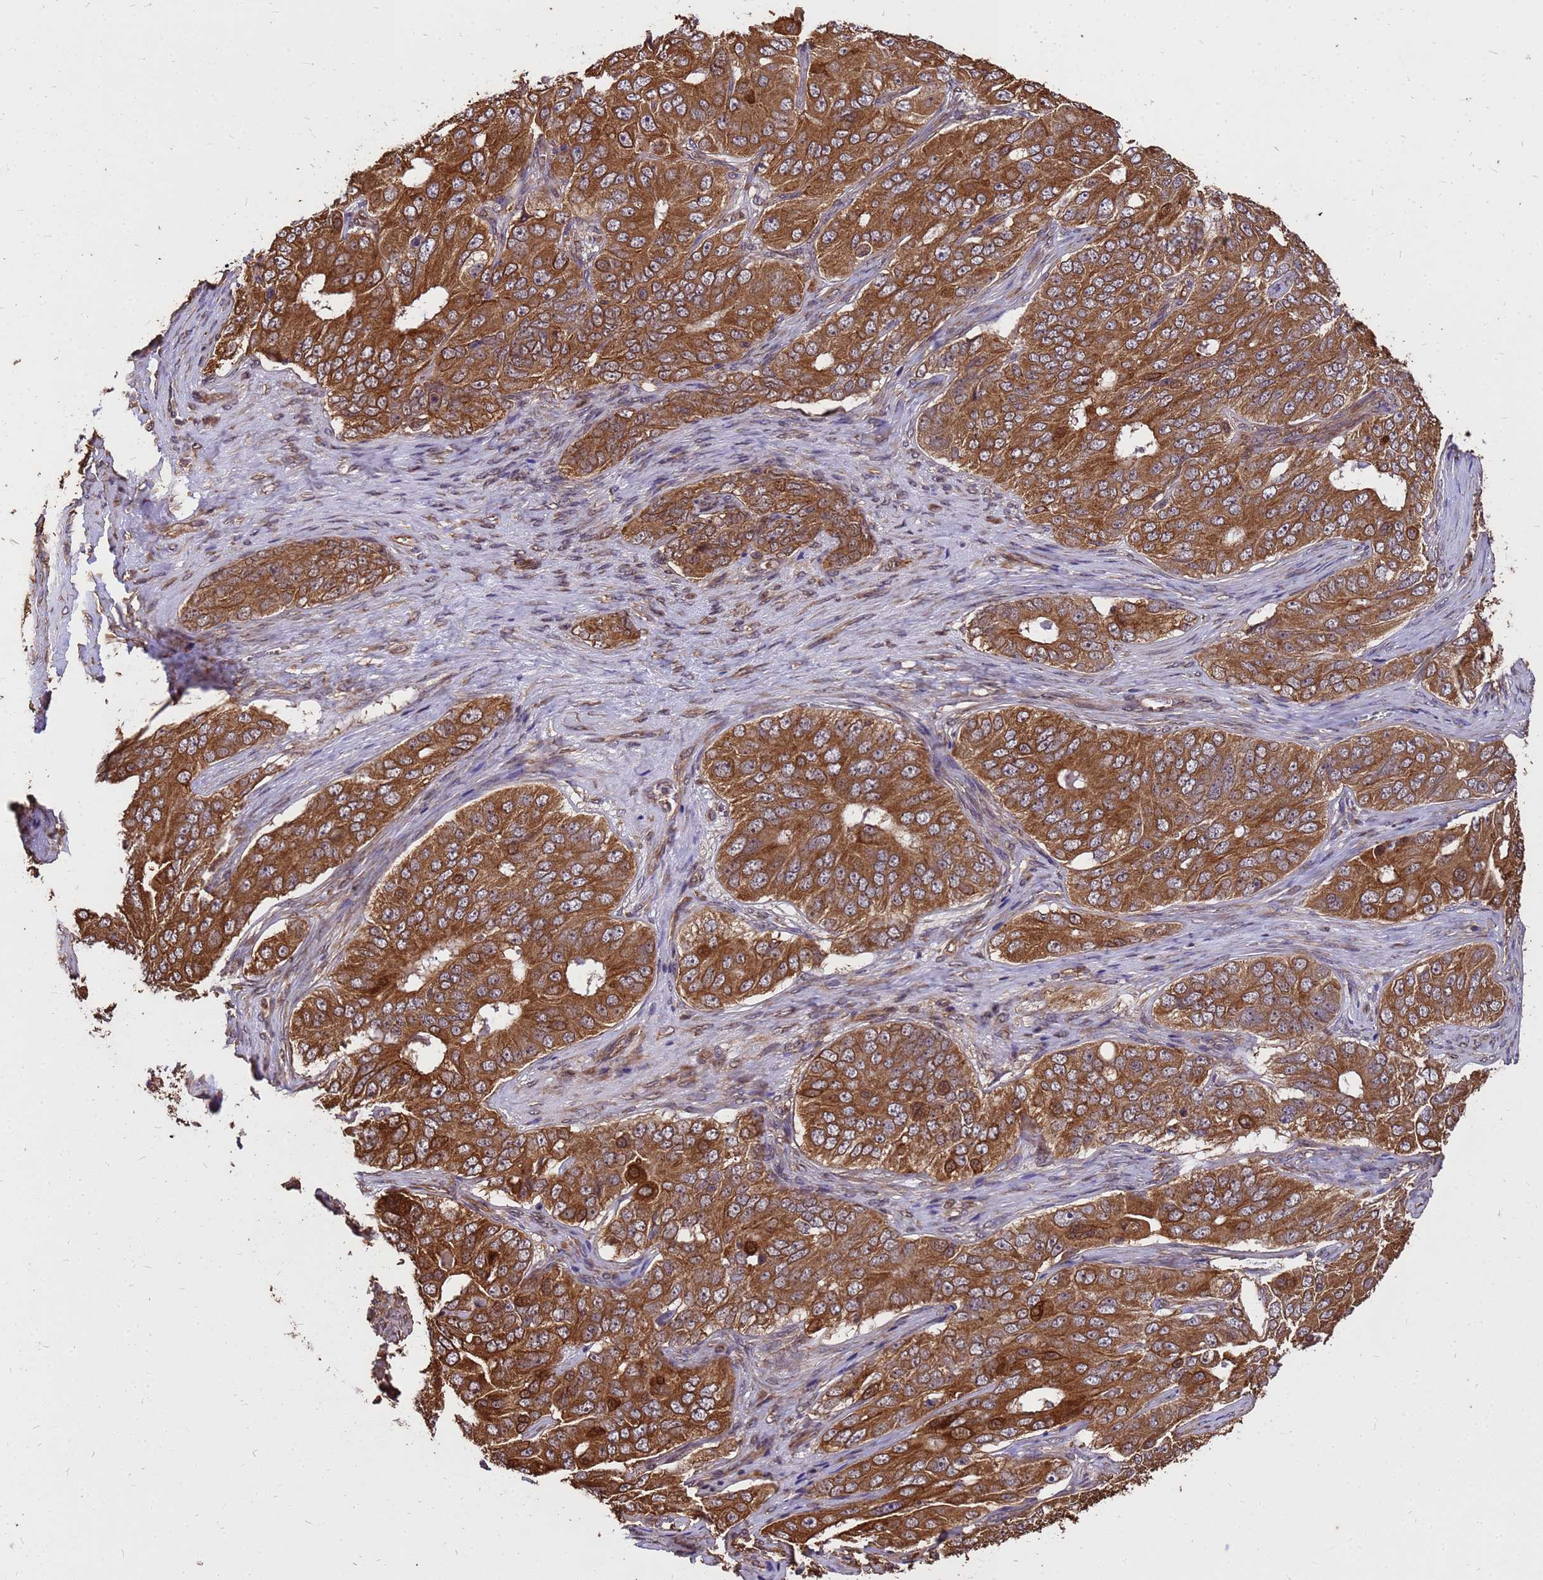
{"staining": {"intensity": "moderate", "quantity": ">75%", "location": "cytoplasmic/membranous"}, "tissue": "ovarian cancer", "cell_type": "Tumor cells", "image_type": "cancer", "snomed": [{"axis": "morphology", "description": "Carcinoma, endometroid"}, {"axis": "topography", "description": "Ovary"}], "caption": "Protein expression analysis of ovarian cancer (endometroid carcinoma) shows moderate cytoplasmic/membranous staining in about >75% of tumor cells. Nuclei are stained in blue.", "gene": "ZNF618", "patient": {"sex": "female", "age": 51}}